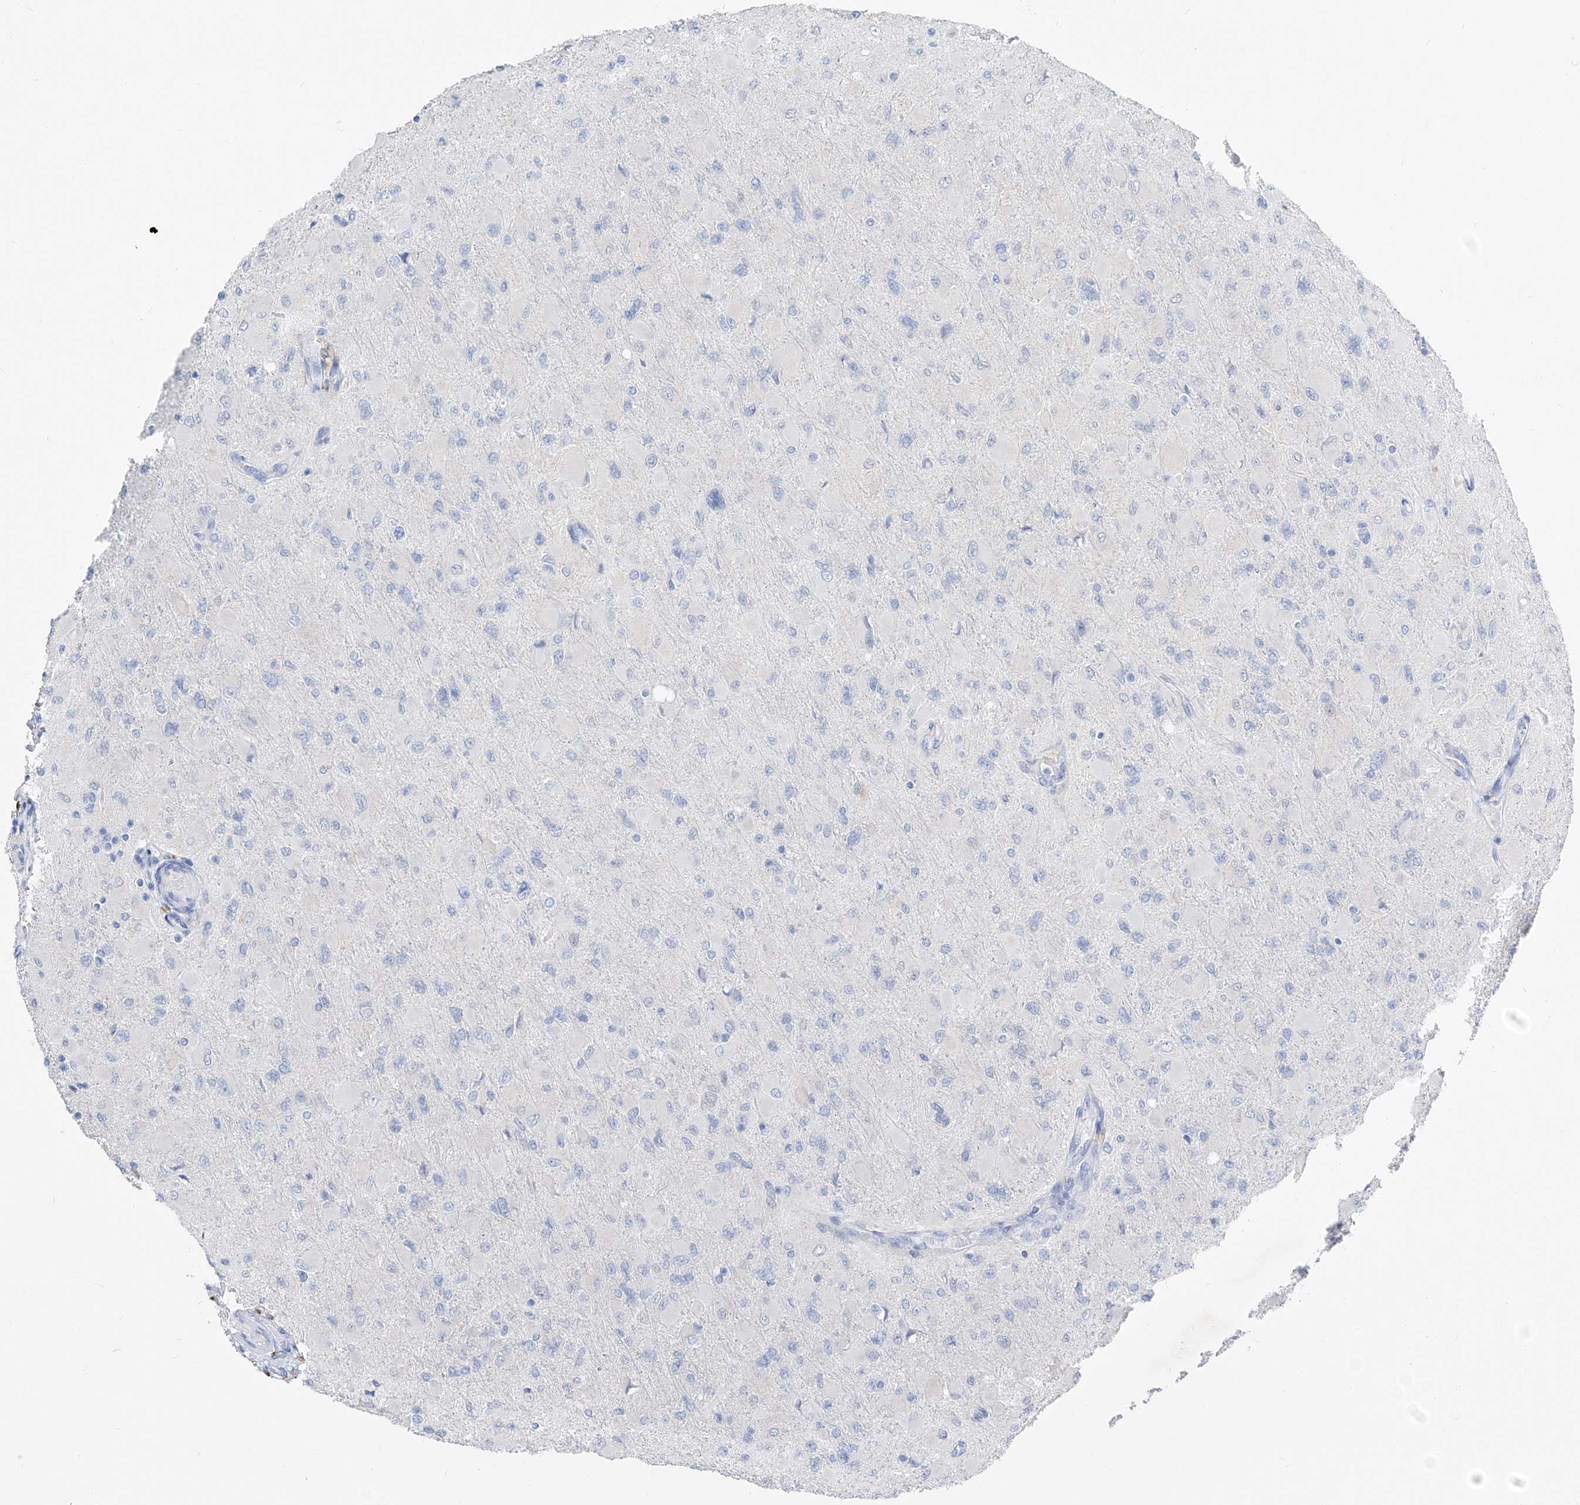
{"staining": {"intensity": "negative", "quantity": "none", "location": "none"}, "tissue": "glioma", "cell_type": "Tumor cells", "image_type": "cancer", "snomed": [{"axis": "morphology", "description": "Glioma, malignant, High grade"}, {"axis": "topography", "description": "Cerebral cortex"}], "caption": "DAB (3,3'-diaminobenzidine) immunohistochemical staining of malignant glioma (high-grade) demonstrates no significant expression in tumor cells.", "gene": "FRS3", "patient": {"sex": "female", "age": 36}}